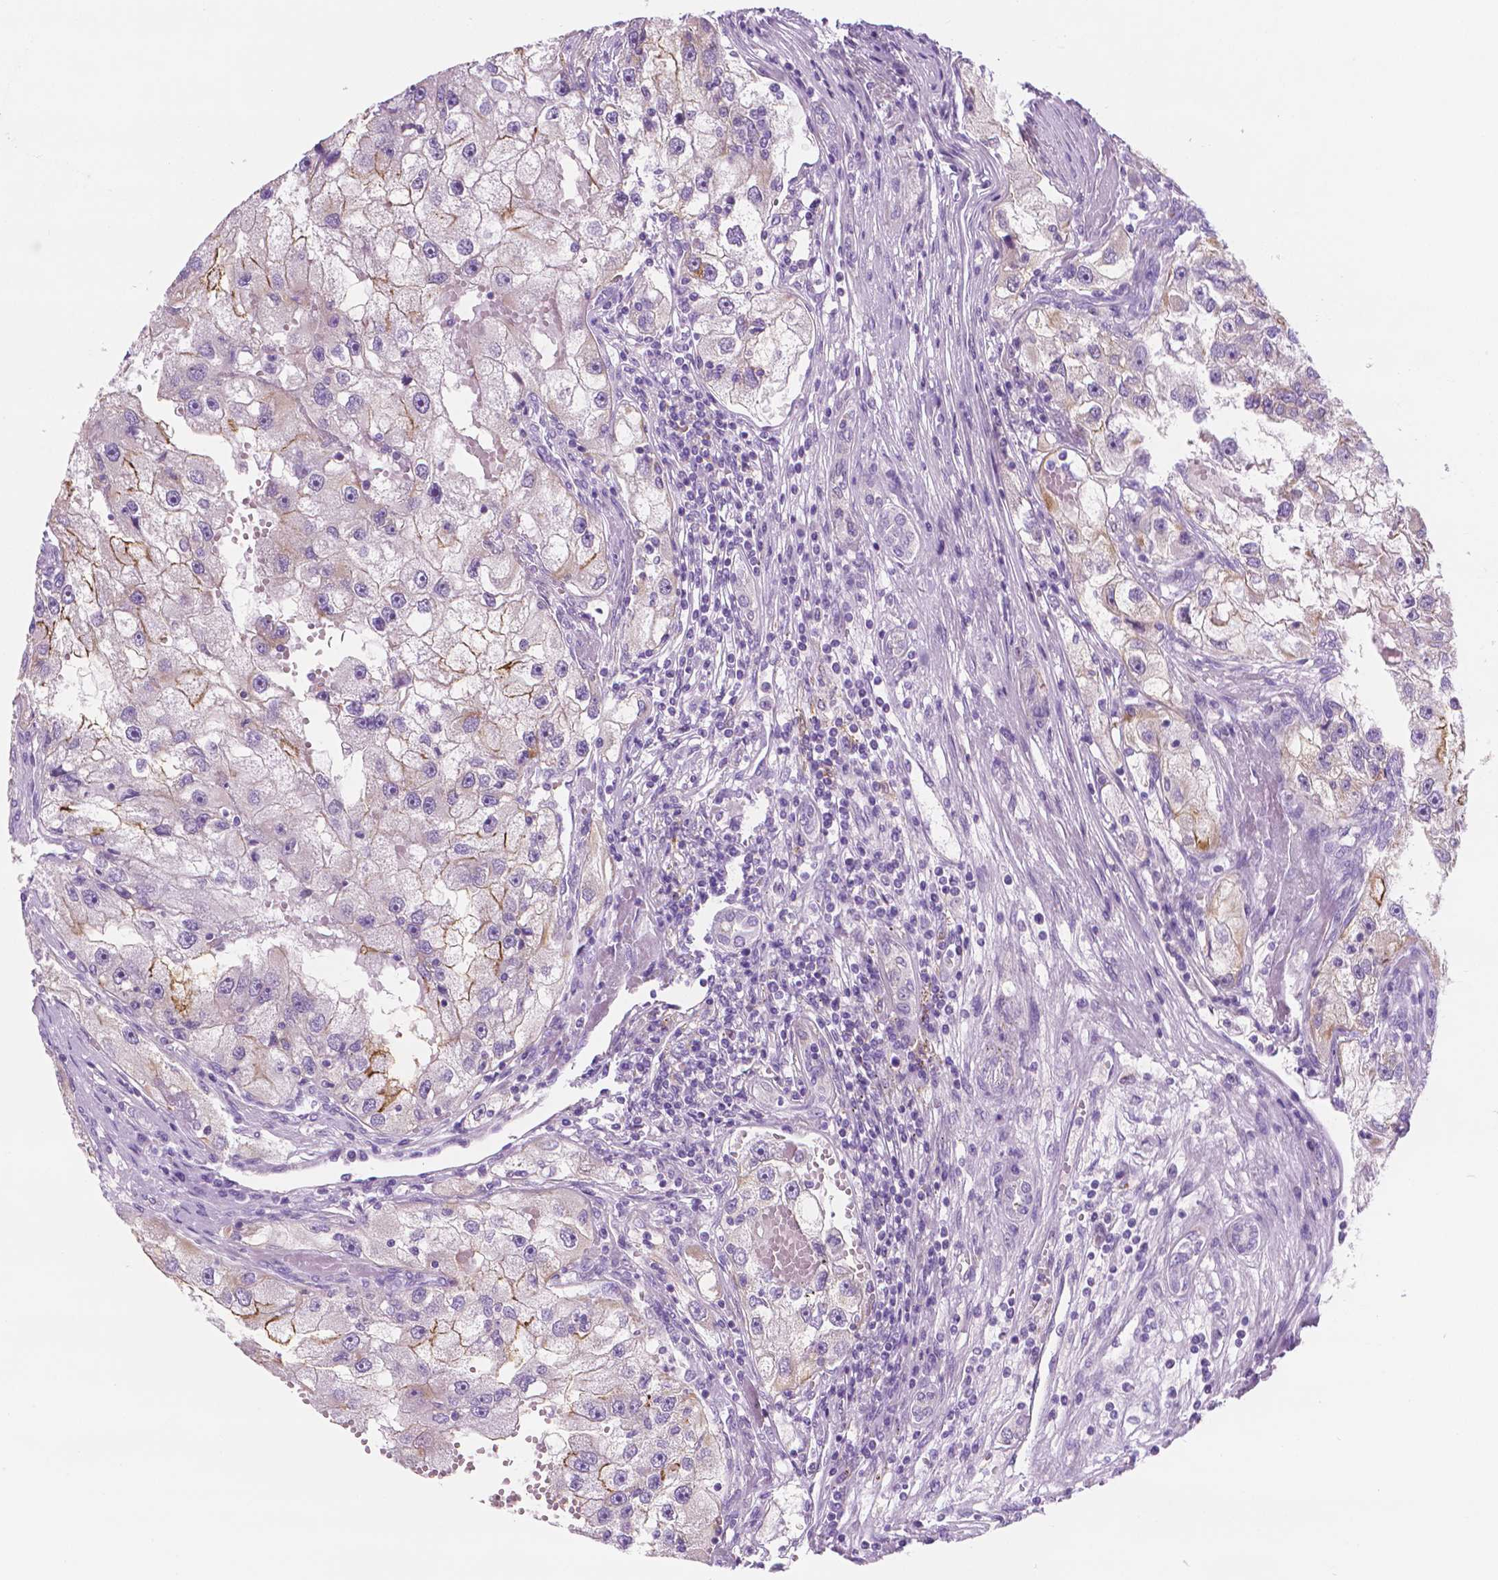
{"staining": {"intensity": "moderate", "quantity": "<25%", "location": "cytoplasmic/membranous"}, "tissue": "renal cancer", "cell_type": "Tumor cells", "image_type": "cancer", "snomed": [{"axis": "morphology", "description": "Adenocarcinoma, NOS"}, {"axis": "topography", "description": "Kidney"}], "caption": "Protein expression analysis of human renal adenocarcinoma reveals moderate cytoplasmic/membranous staining in about <25% of tumor cells.", "gene": "EPPK1", "patient": {"sex": "male", "age": 63}}